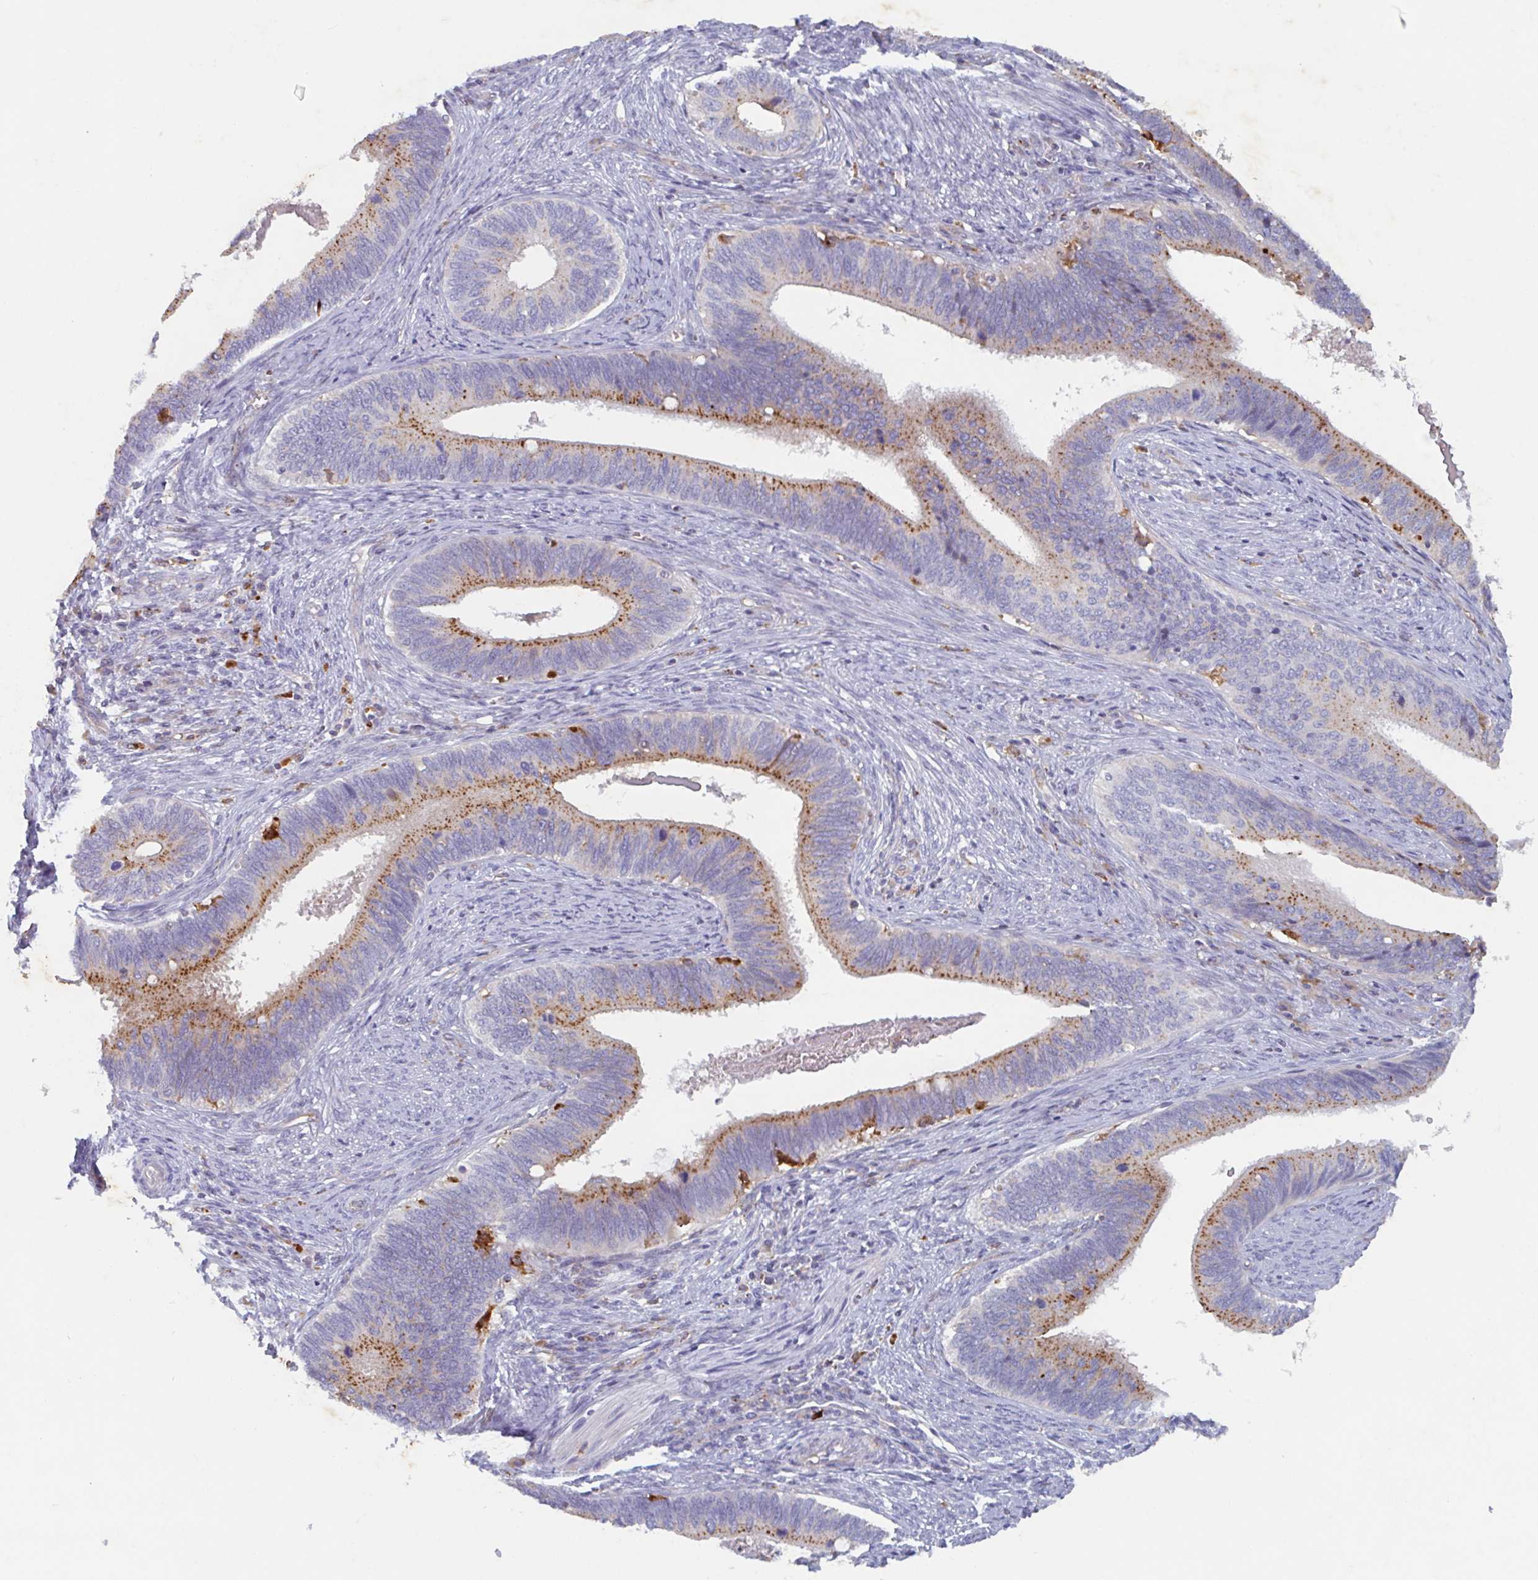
{"staining": {"intensity": "moderate", "quantity": ">75%", "location": "cytoplasmic/membranous"}, "tissue": "cervical cancer", "cell_type": "Tumor cells", "image_type": "cancer", "snomed": [{"axis": "morphology", "description": "Adenocarcinoma, NOS"}, {"axis": "topography", "description": "Cervix"}], "caption": "Human cervical adenocarcinoma stained with a brown dye demonstrates moderate cytoplasmic/membranous positive expression in approximately >75% of tumor cells.", "gene": "MANBA", "patient": {"sex": "female", "age": 42}}